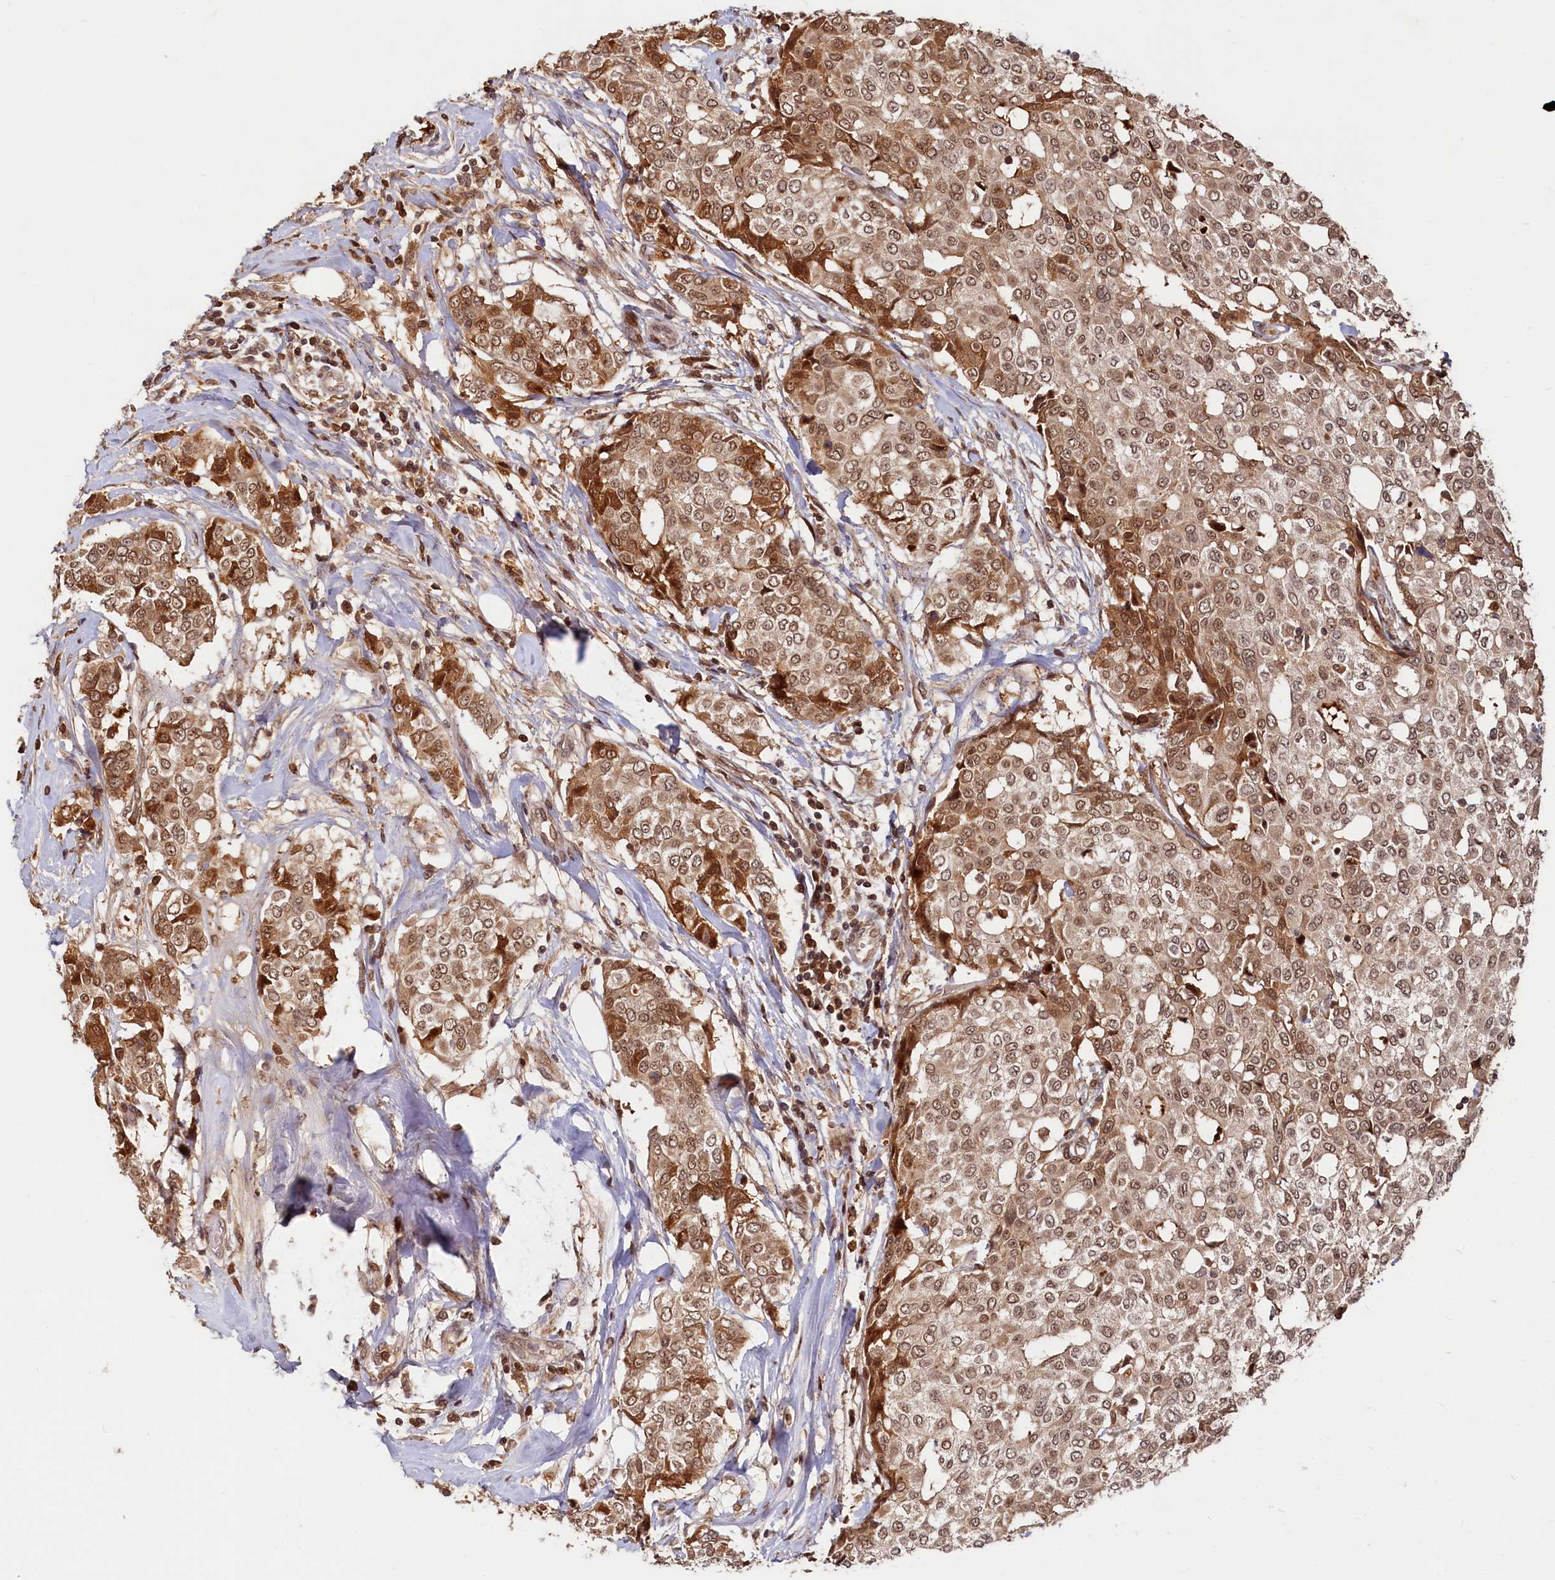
{"staining": {"intensity": "moderate", "quantity": ">75%", "location": "cytoplasmic/membranous,nuclear"}, "tissue": "breast cancer", "cell_type": "Tumor cells", "image_type": "cancer", "snomed": [{"axis": "morphology", "description": "Lobular carcinoma"}, {"axis": "topography", "description": "Breast"}], "caption": "This is a histology image of immunohistochemistry staining of breast cancer, which shows moderate staining in the cytoplasmic/membranous and nuclear of tumor cells.", "gene": "TRAPPC4", "patient": {"sex": "female", "age": 51}}